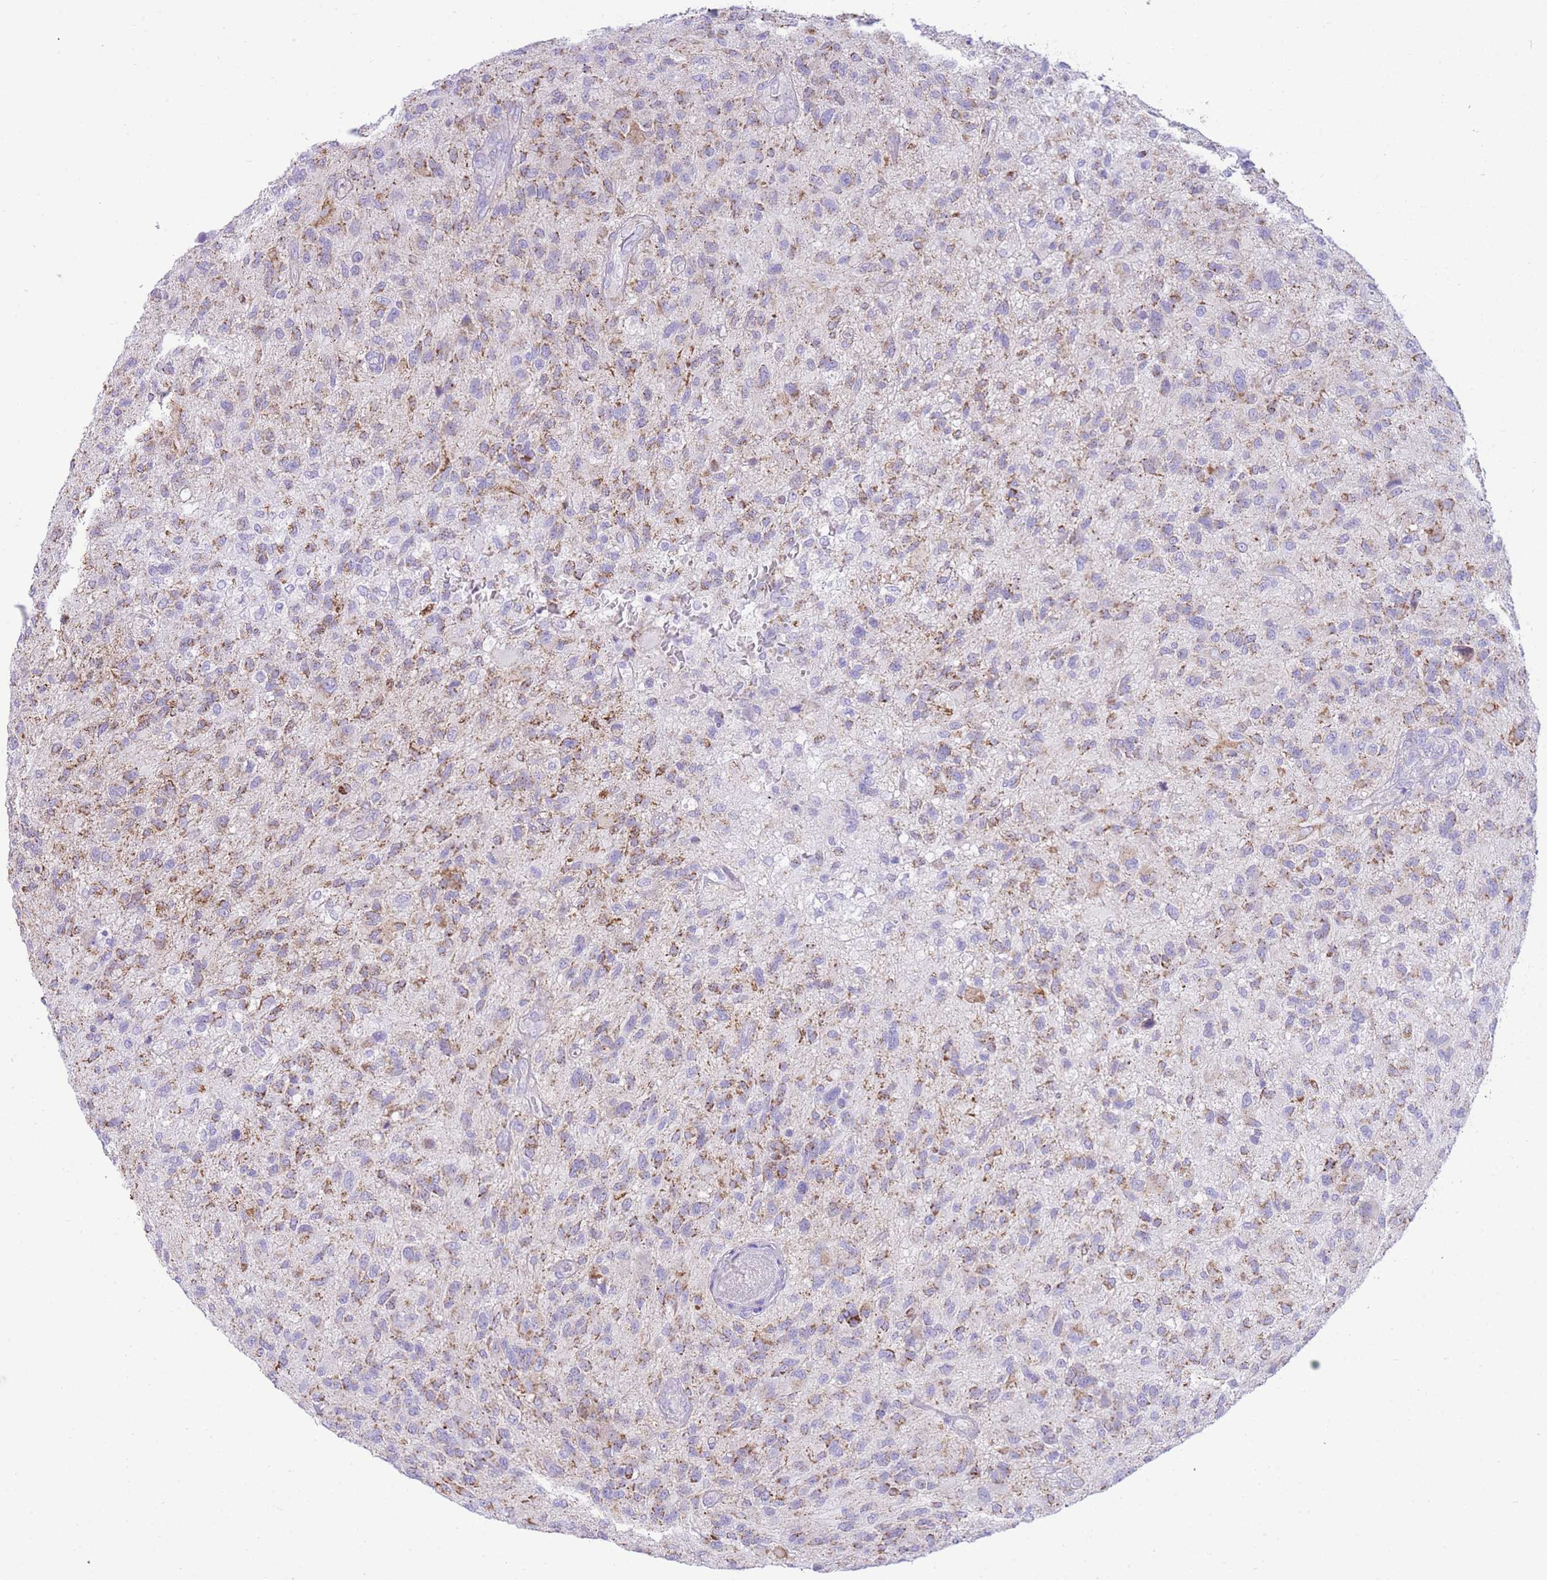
{"staining": {"intensity": "moderate", "quantity": "25%-75%", "location": "cytoplasmic/membranous"}, "tissue": "glioma", "cell_type": "Tumor cells", "image_type": "cancer", "snomed": [{"axis": "morphology", "description": "Glioma, malignant, High grade"}, {"axis": "topography", "description": "Brain"}], "caption": "The micrograph exhibits staining of glioma, revealing moderate cytoplasmic/membranous protein expression (brown color) within tumor cells.", "gene": "ACSM4", "patient": {"sex": "male", "age": 47}}